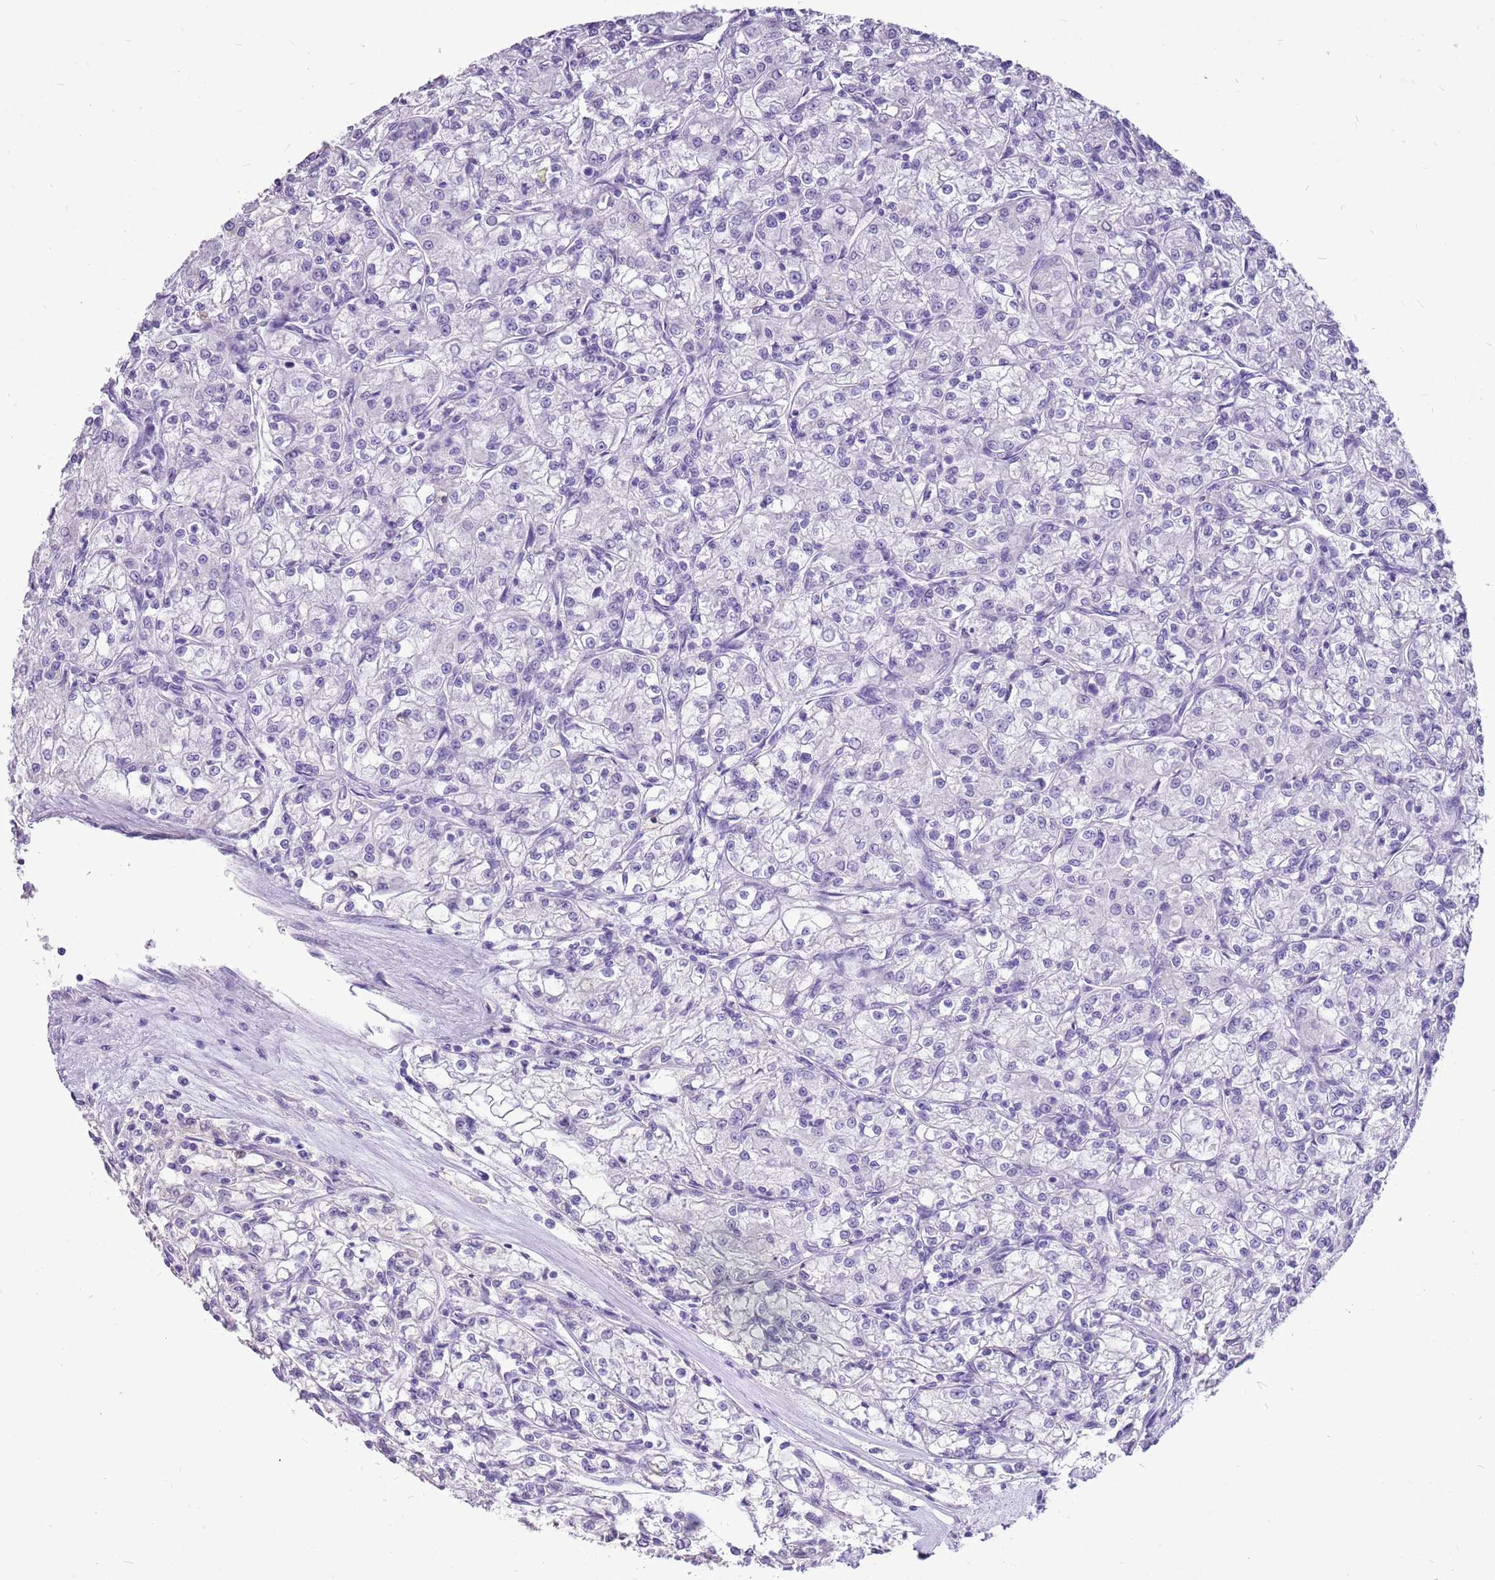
{"staining": {"intensity": "negative", "quantity": "none", "location": "none"}, "tissue": "renal cancer", "cell_type": "Tumor cells", "image_type": "cancer", "snomed": [{"axis": "morphology", "description": "Adenocarcinoma, NOS"}, {"axis": "topography", "description": "Kidney"}], "caption": "High magnification brightfield microscopy of renal cancer stained with DAB (brown) and counterstained with hematoxylin (blue): tumor cells show no significant positivity.", "gene": "ACSS3", "patient": {"sex": "female", "age": 59}}